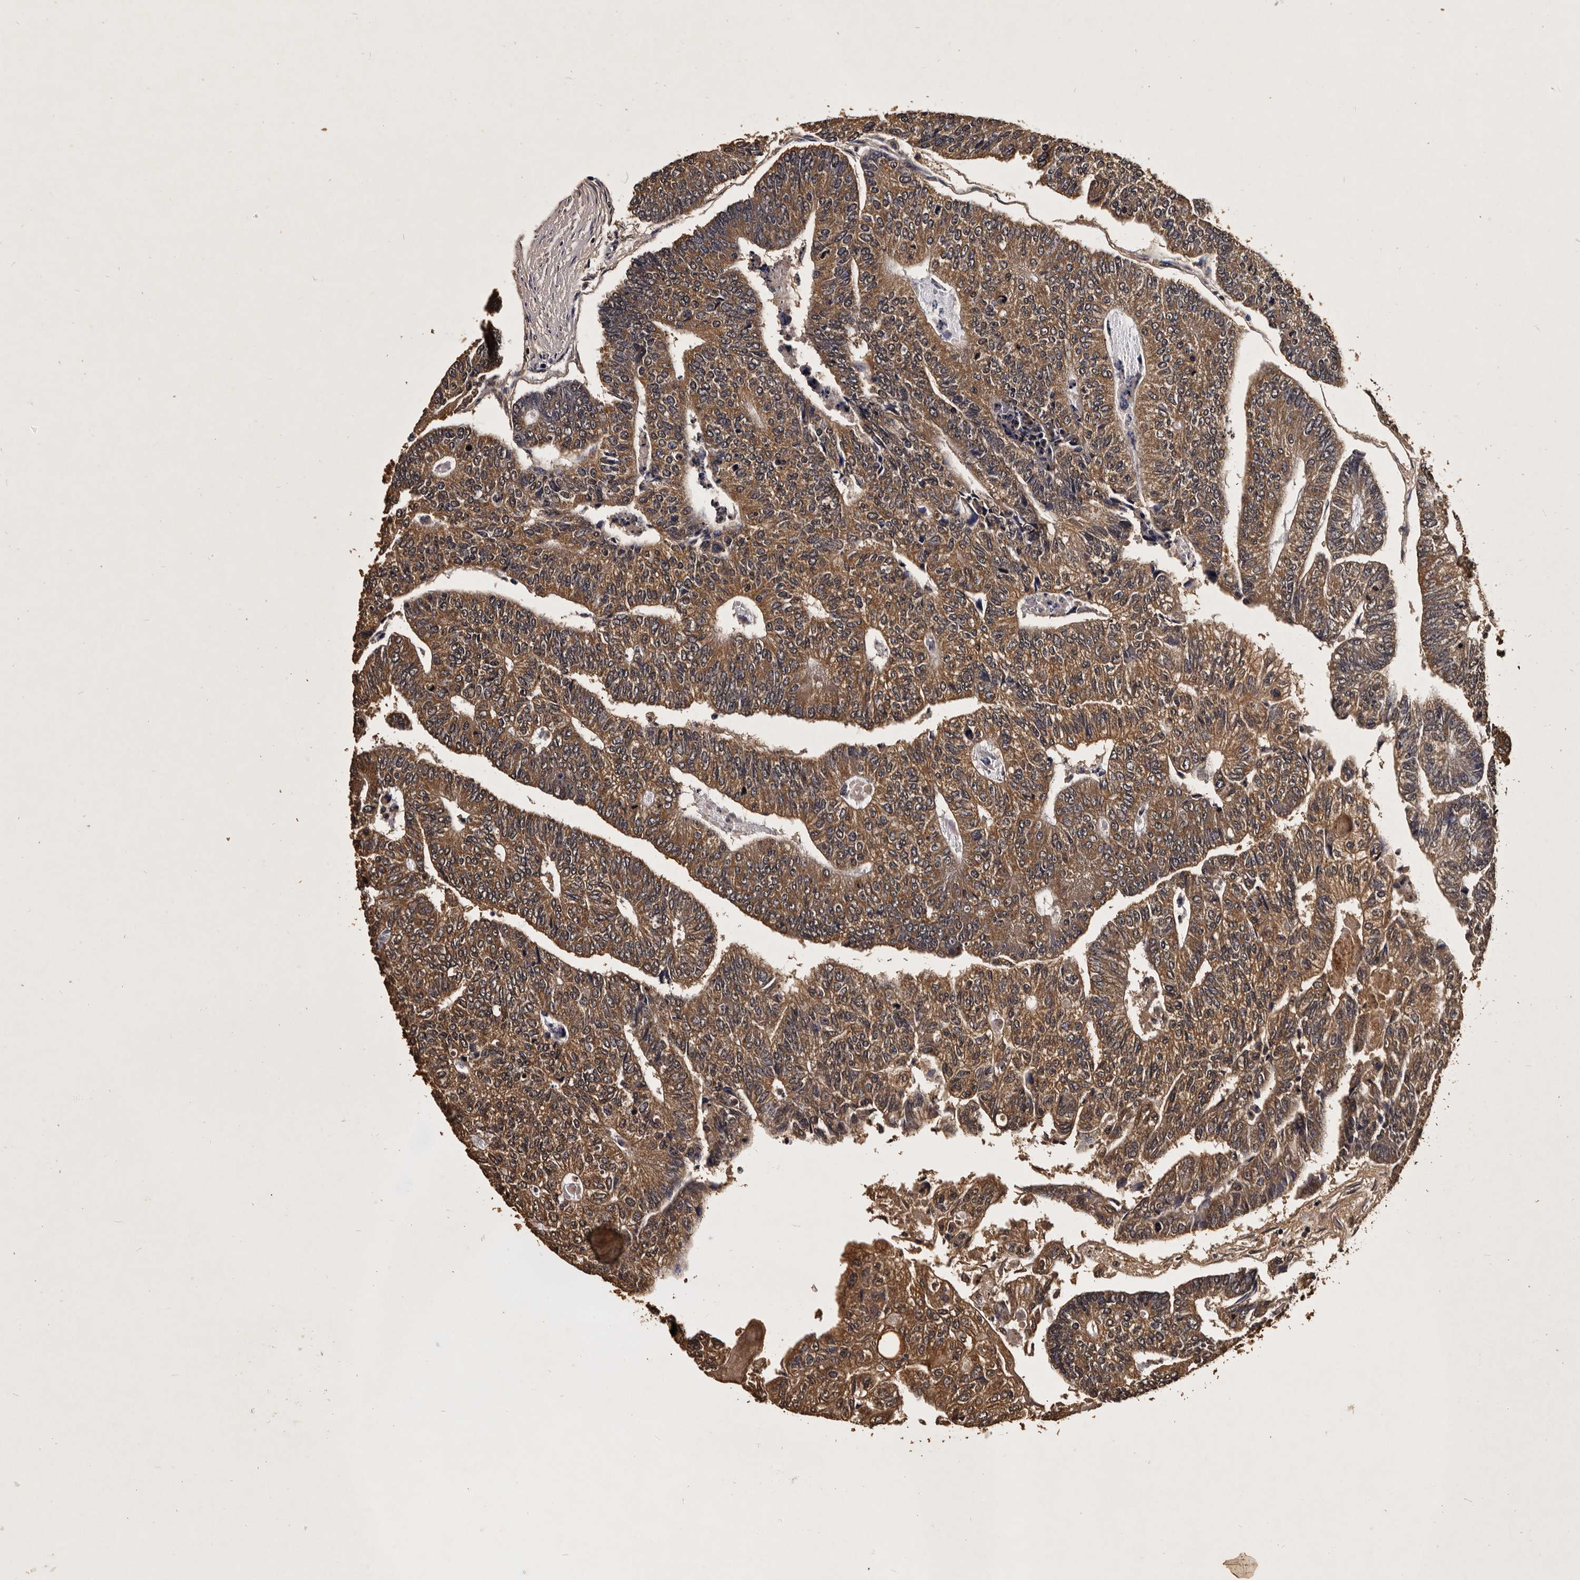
{"staining": {"intensity": "moderate", "quantity": ">75%", "location": "cytoplasmic/membranous"}, "tissue": "colorectal cancer", "cell_type": "Tumor cells", "image_type": "cancer", "snomed": [{"axis": "morphology", "description": "Adenocarcinoma, NOS"}, {"axis": "topography", "description": "Colon"}], "caption": "Colorectal cancer stained for a protein (brown) exhibits moderate cytoplasmic/membranous positive expression in about >75% of tumor cells.", "gene": "PARS2", "patient": {"sex": "female", "age": 67}}